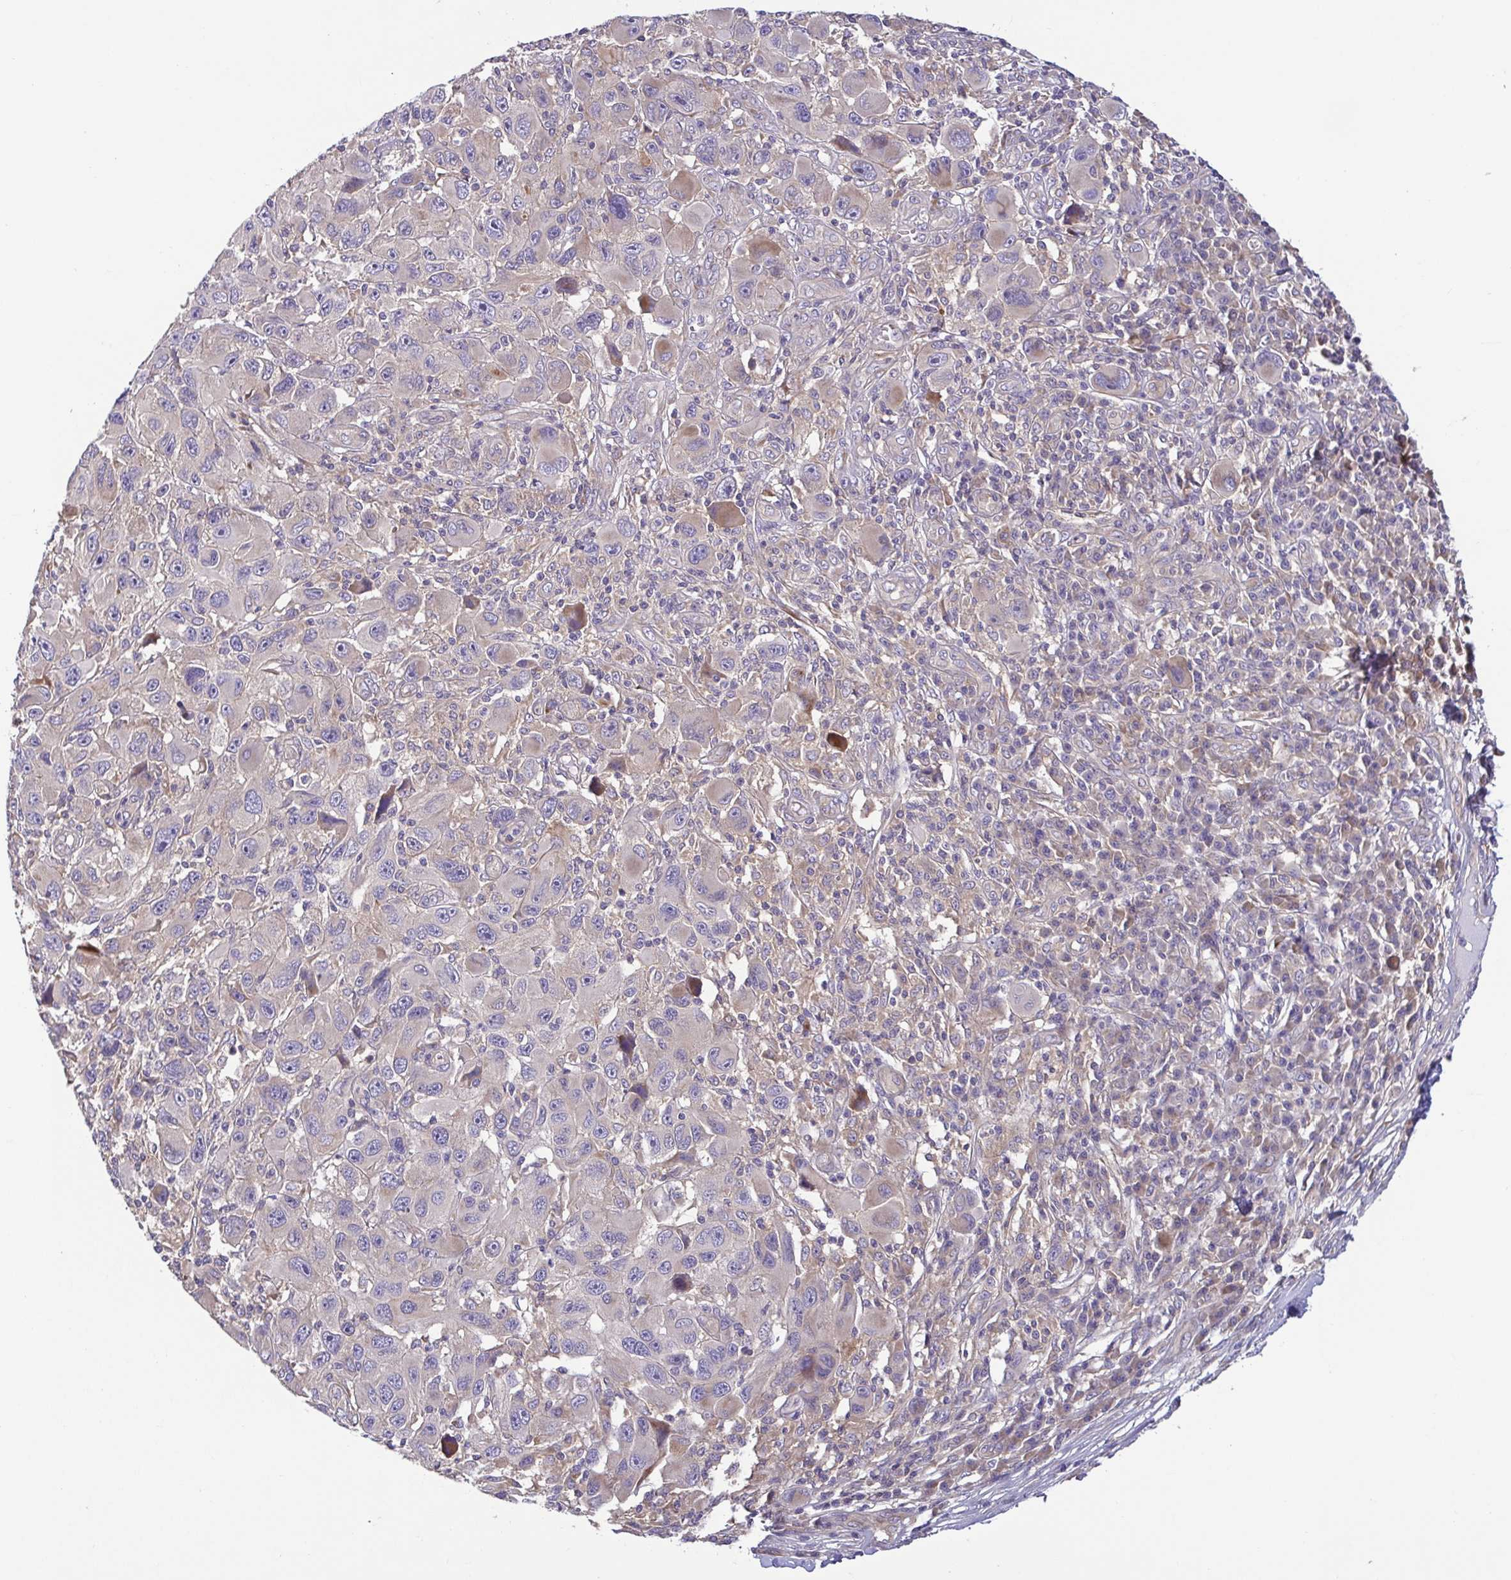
{"staining": {"intensity": "negative", "quantity": "none", "location": "none"}, "tissue": "melanoma", "cell_type": "Tumor cells", "image_type": "cancer", "snomed": [{"axis": "morphology", "description": "Malignant melanoma, NOS"}, {"axis": "topography", "description": "Skin"}], "caption": "DAB (3,3'-diaminobenzidine) immunohistochemical staining of melanoma demonstrates no significant expression in tumor cells. The staining is performed using DAB (3,3'-diaminobenzidine) brown chromogen with nuclei counter-stained in using hematoxylin.", "gene": "LMF2", "patient": {"sex": "male", "age": 53}}